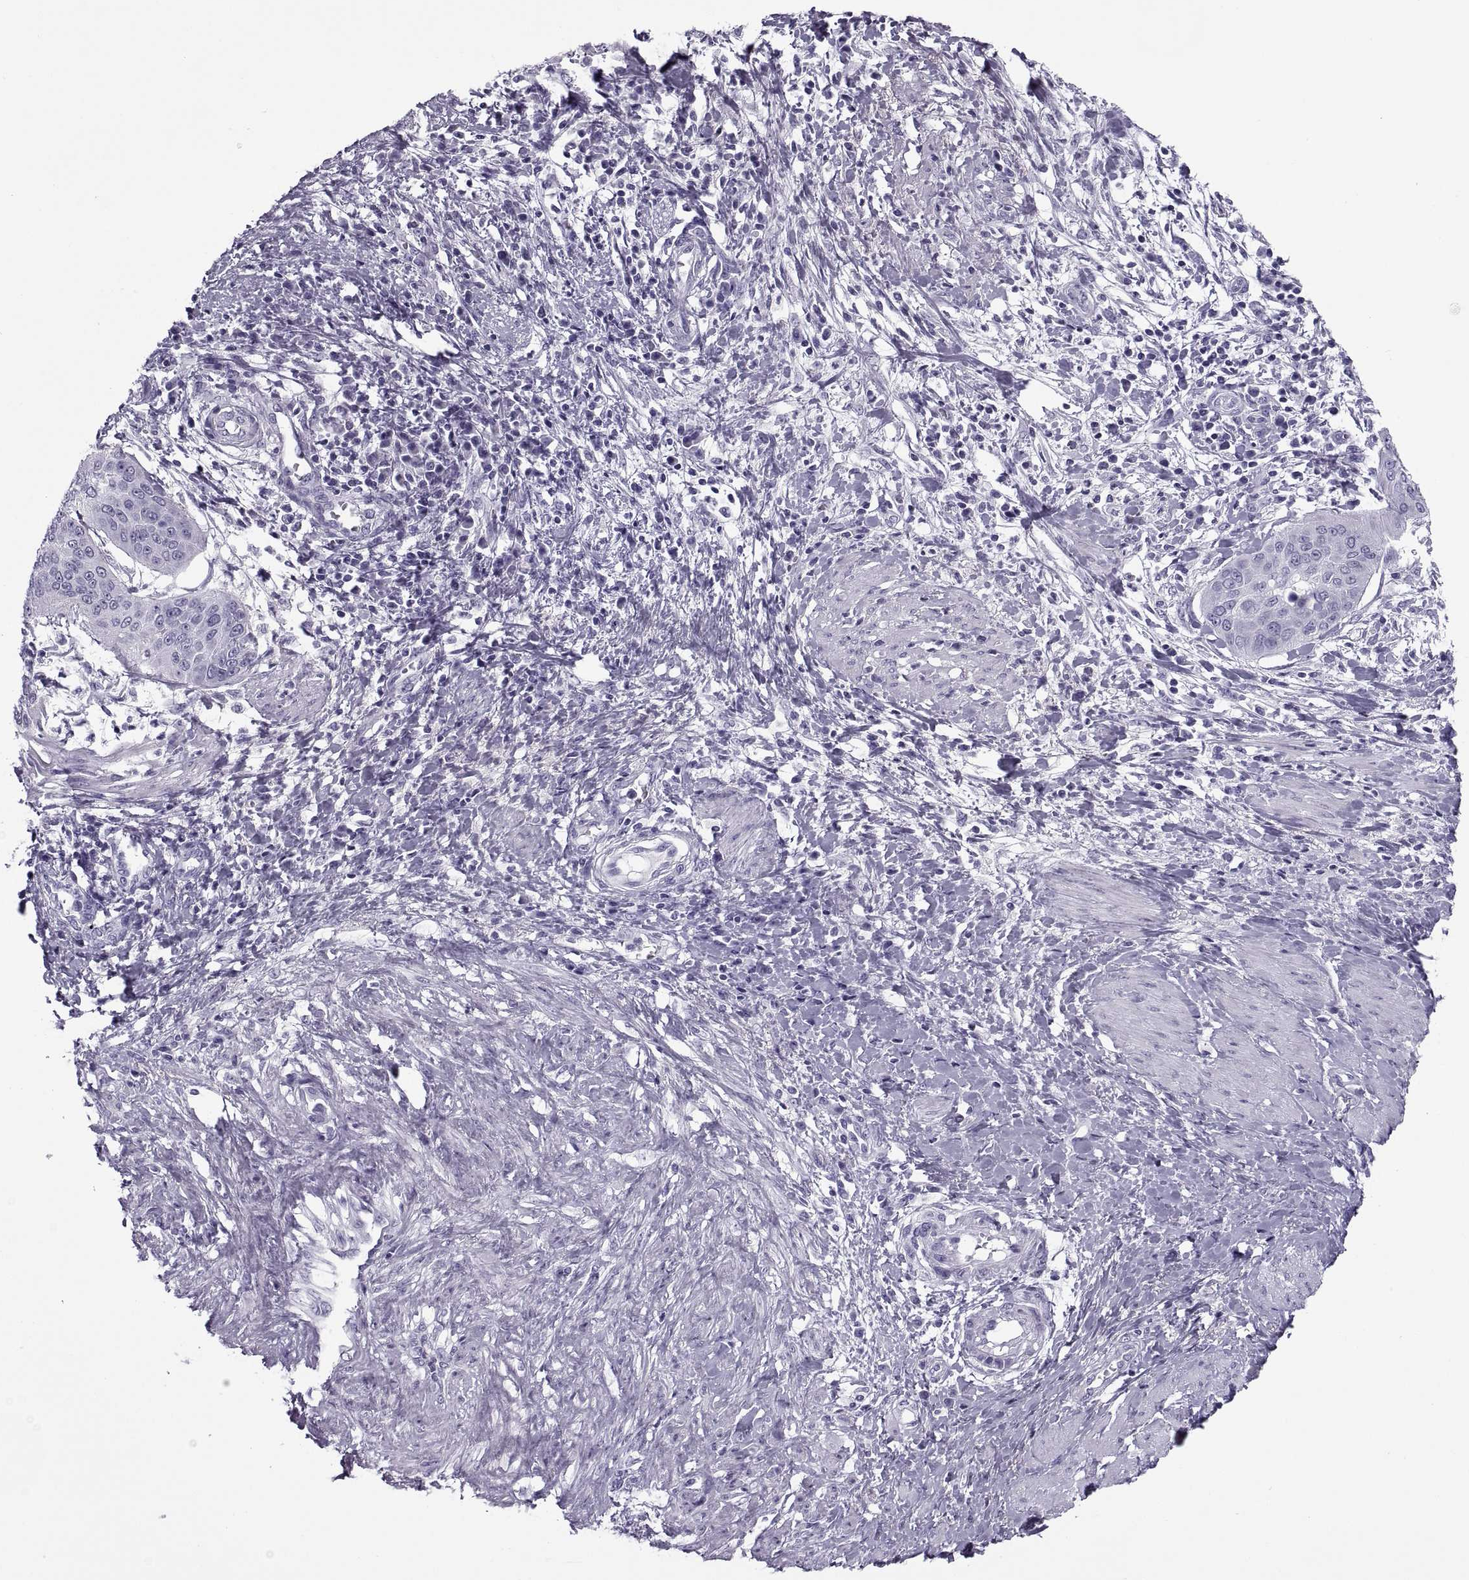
{"staining": {"intensity": "negative", "quantity": "none", "location": "none"}, "tissue": "cervical cancer", "cell_type": "Tumor cells", "image_type": "cancer", "snomed": [{"axis": "morphology", "description": "Squamous cell carcinoma, NOS"}, {"axis": "topography", "description": "Cervix"}], "caption": "Cervical cancer was stained to show a protein in brown. There is no significant positivity in tumor cells.", "gene": "RLBP1", "patient": {"sex": "female", "age": 39}}